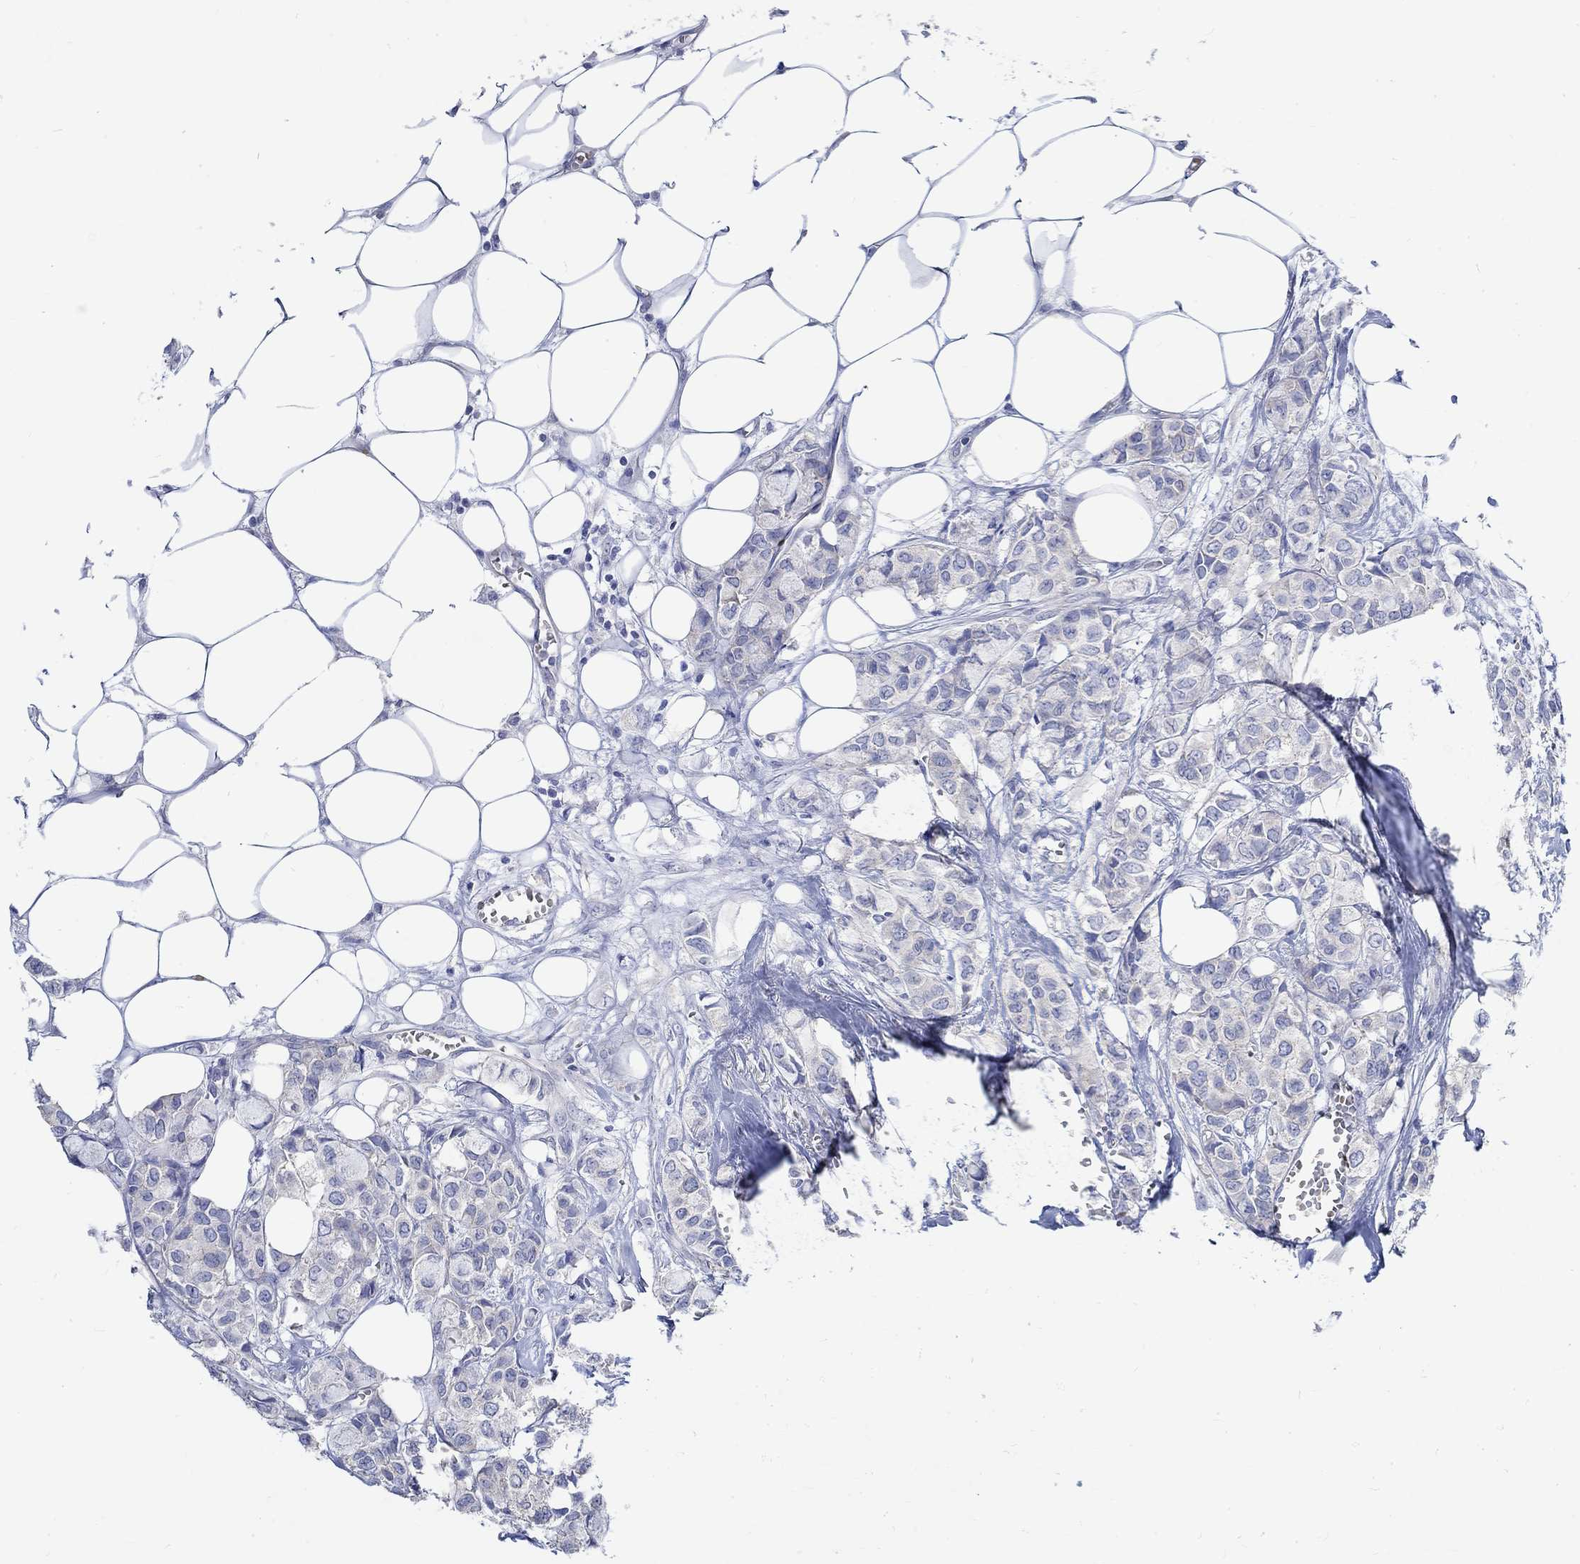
{"staining": {"intensity": "negative", "quantity": "none", "location": "none"}, "tissue": "breast cancer", "cell_type": "Tumor cells", "image_type": "cancer", "snomed": [{"axis": "morphology", "description": "Duct carcinoma"}, {"axis": "topography", "description": "Breast"}], "caption": "This is a histopathology image of IHC staining of breast invasive ductal carcinoma, which shows no staining in tumor cells. (DAB immunohistochemistry (IHC) visualized using brightfield microscopy, high magnification).", "gene": "KCNA1", "patient": {"sex": "female", "age": 85}}